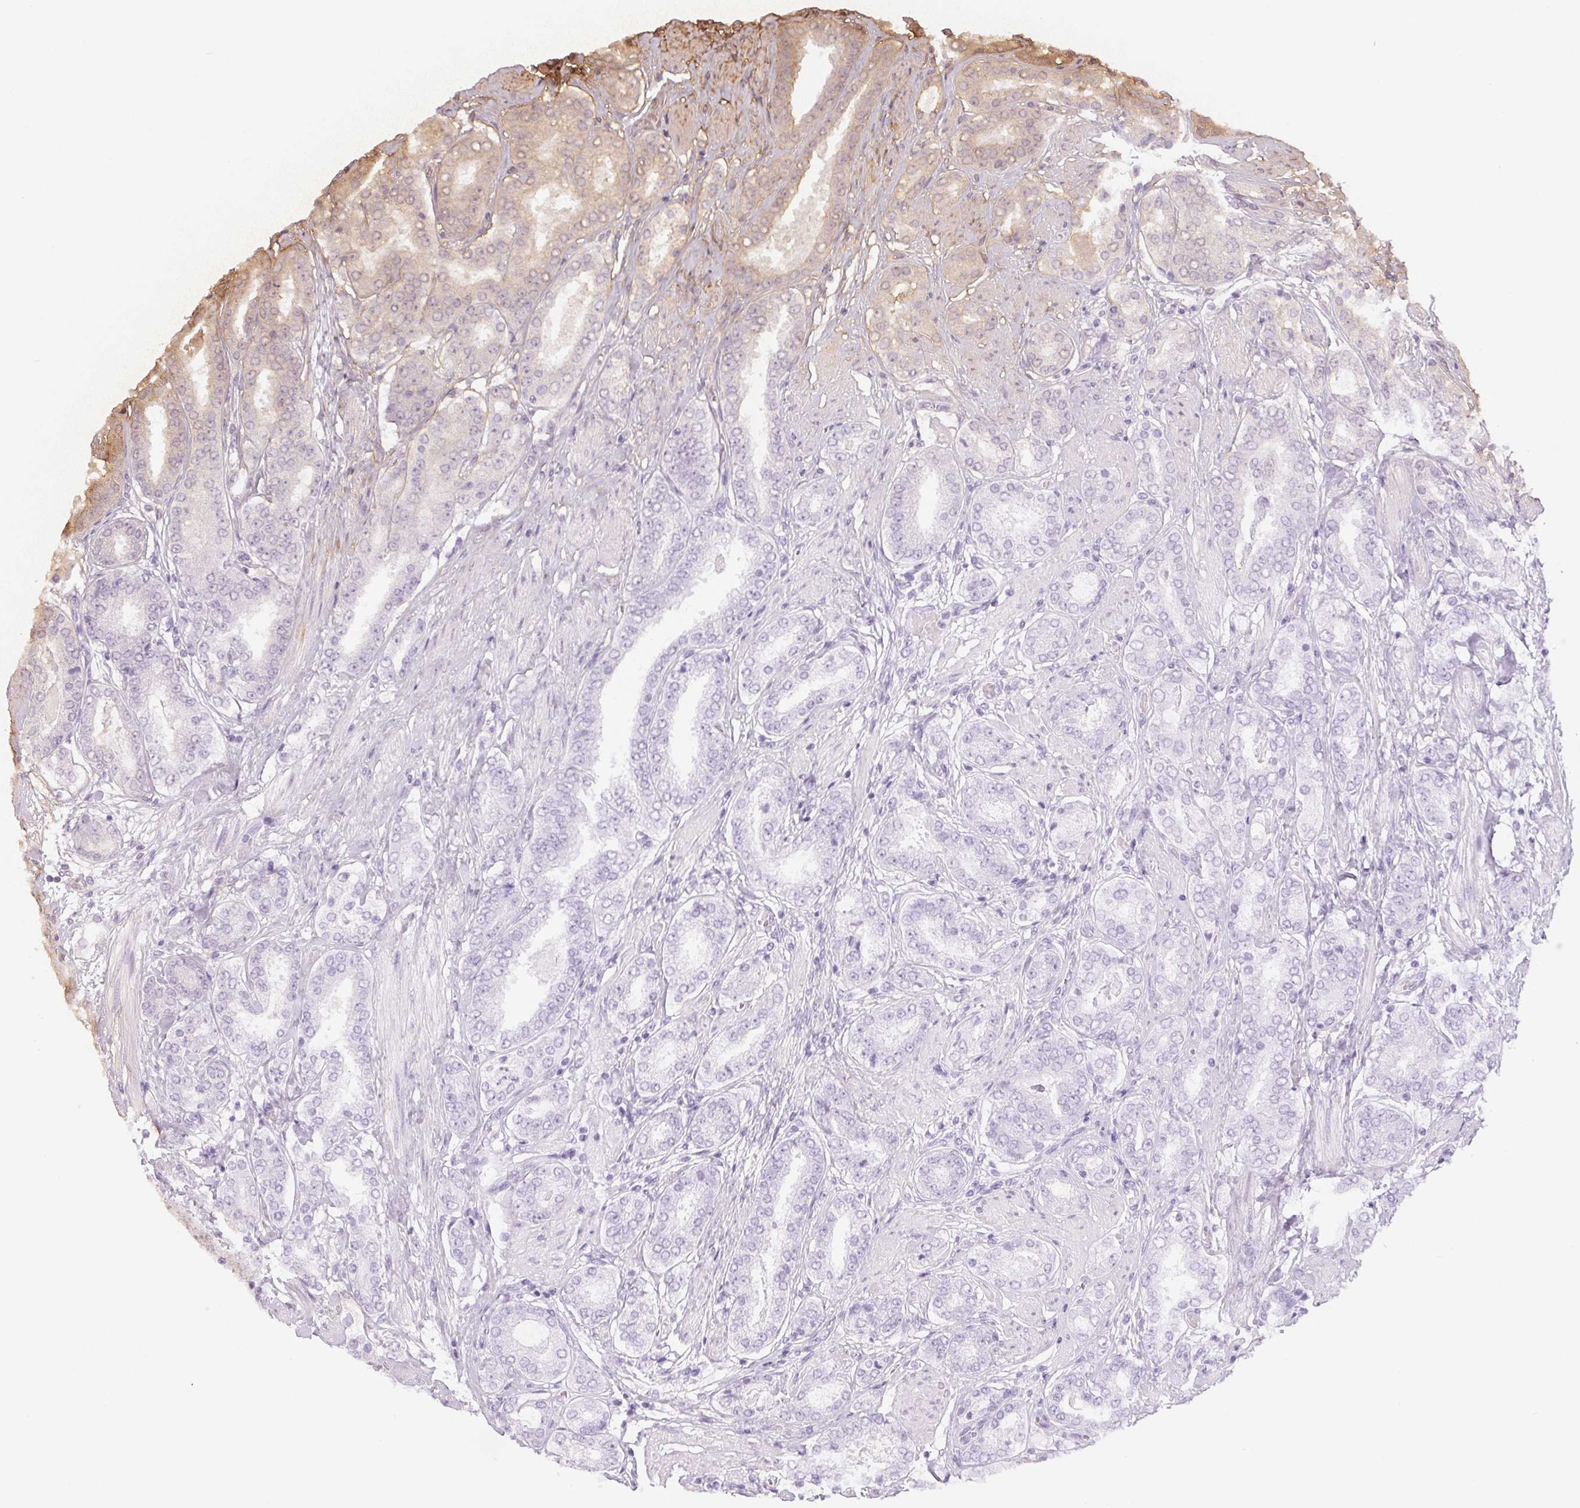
{"staining": {"intensity": "negative", "quantity": "none", "location": "none"}, "tissue": "prostate cancer", "cell_type": "Tumor cells", "image_type": "cancer", "snomed": [{"axis": "morphology", "description": "Adenocarcinoma, High grade"}, {"axis": "topography", "description": "Prostate"}], "caption": "This is an immunohistochemistry (IHC) photomicrograph of prostate cancer. There is no staining in tumor cells.", "gene": "LTF", "patient": {"sex": "male", "age": 63}}